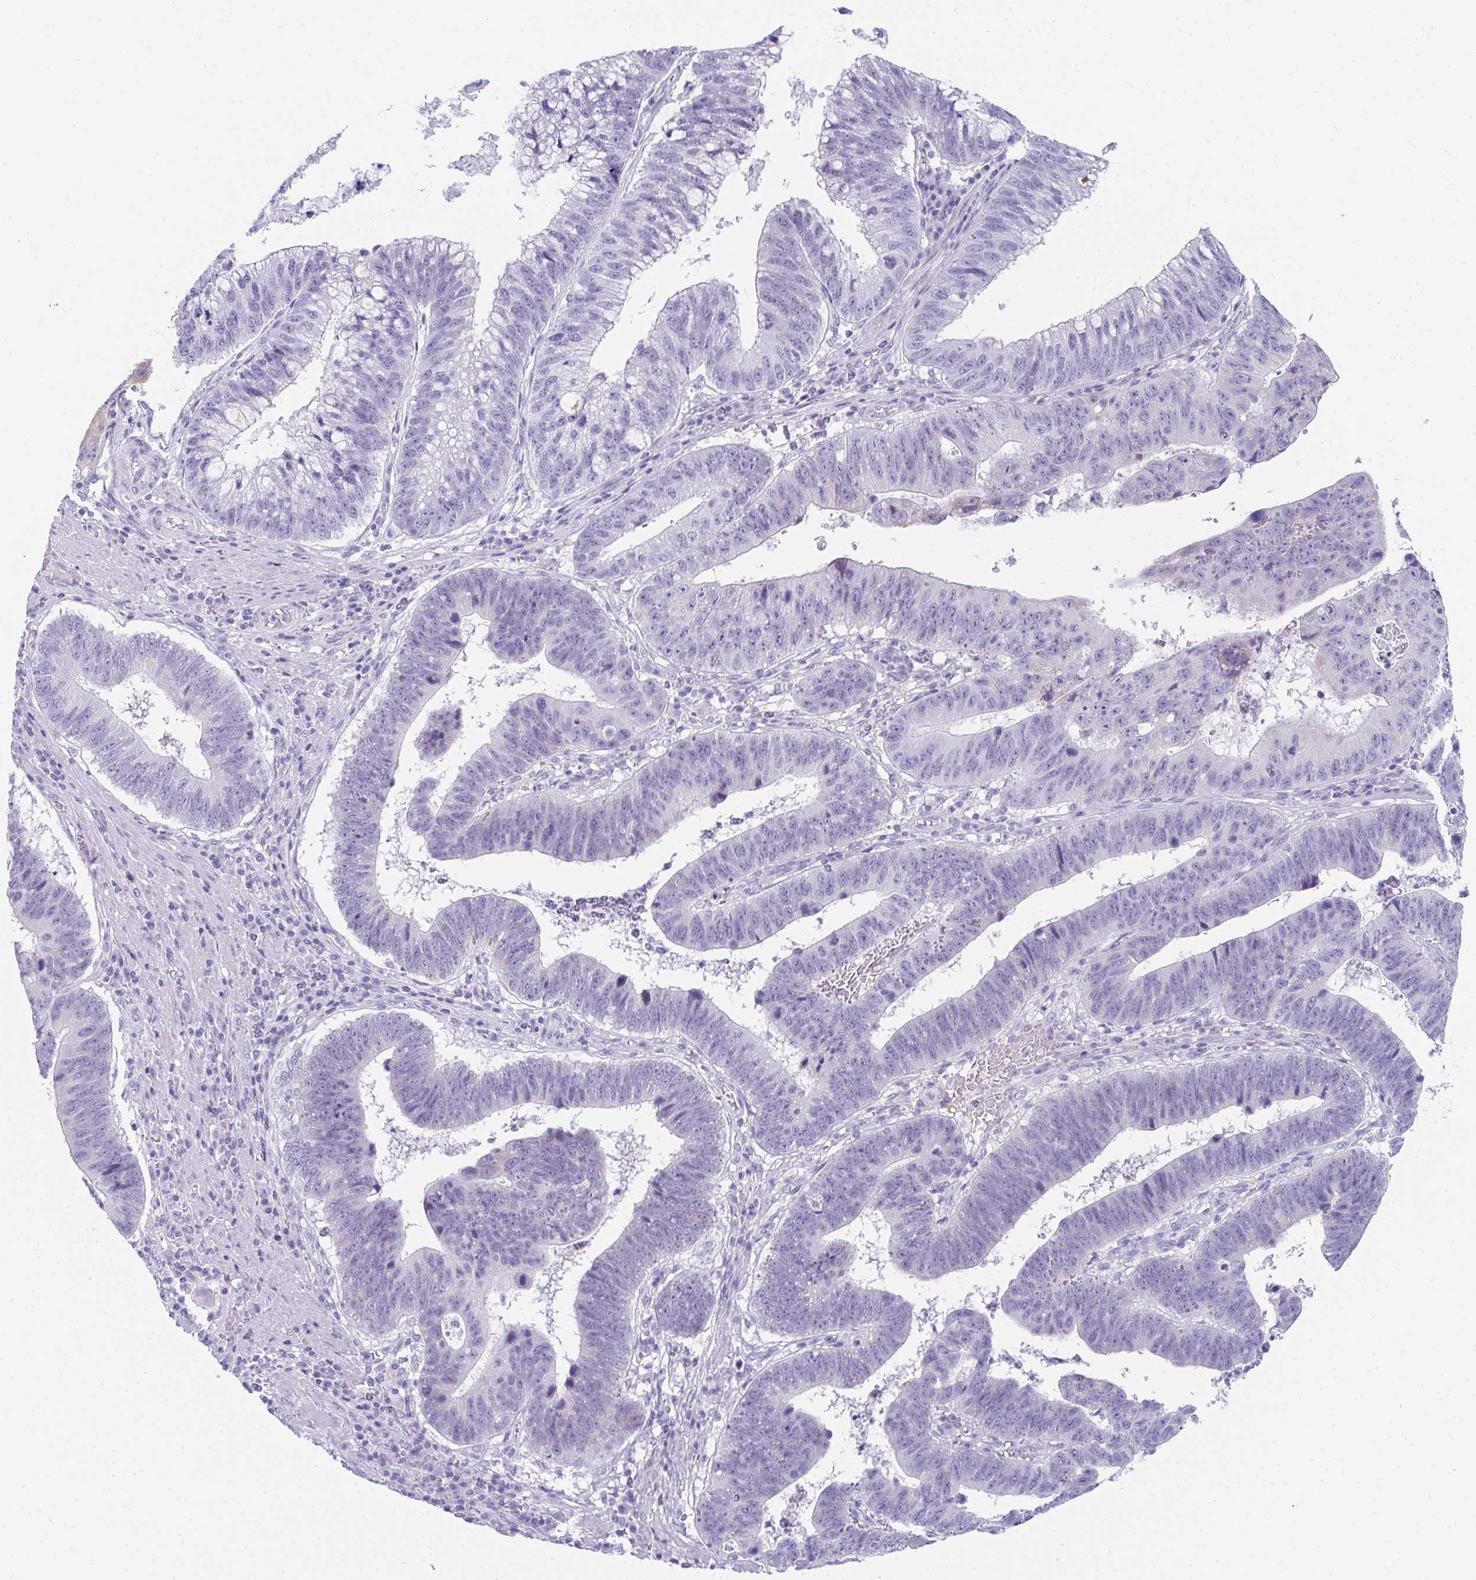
{"staining": {"intensity": "moderate", "quantity": "<25%", "location": "cytoplasmic/membranous"}, "tissue": "stomach cancer", "cell_type": "Tumor cells", "image_type": "cancer", "snomed": [{"axis": "morphology", "description": "Adenocarcinoma, NOS"}, {"axis": "topography", "description": "Stomach"}], "caption": "Stomach adenocarcinoma tissue demonstrates moderate cytoplasmic/membranous expression in approximately <25% of tumor cells, visualized by immunohistochemistry. The staining is performed using DAB (3,3'-diaminobenzidine) brown chromogen to label protein expression. The nuclei are counter-stained blue using hematoxylin.", "gene": "RLF", "patient": {"sex": "male", "age": 59}}